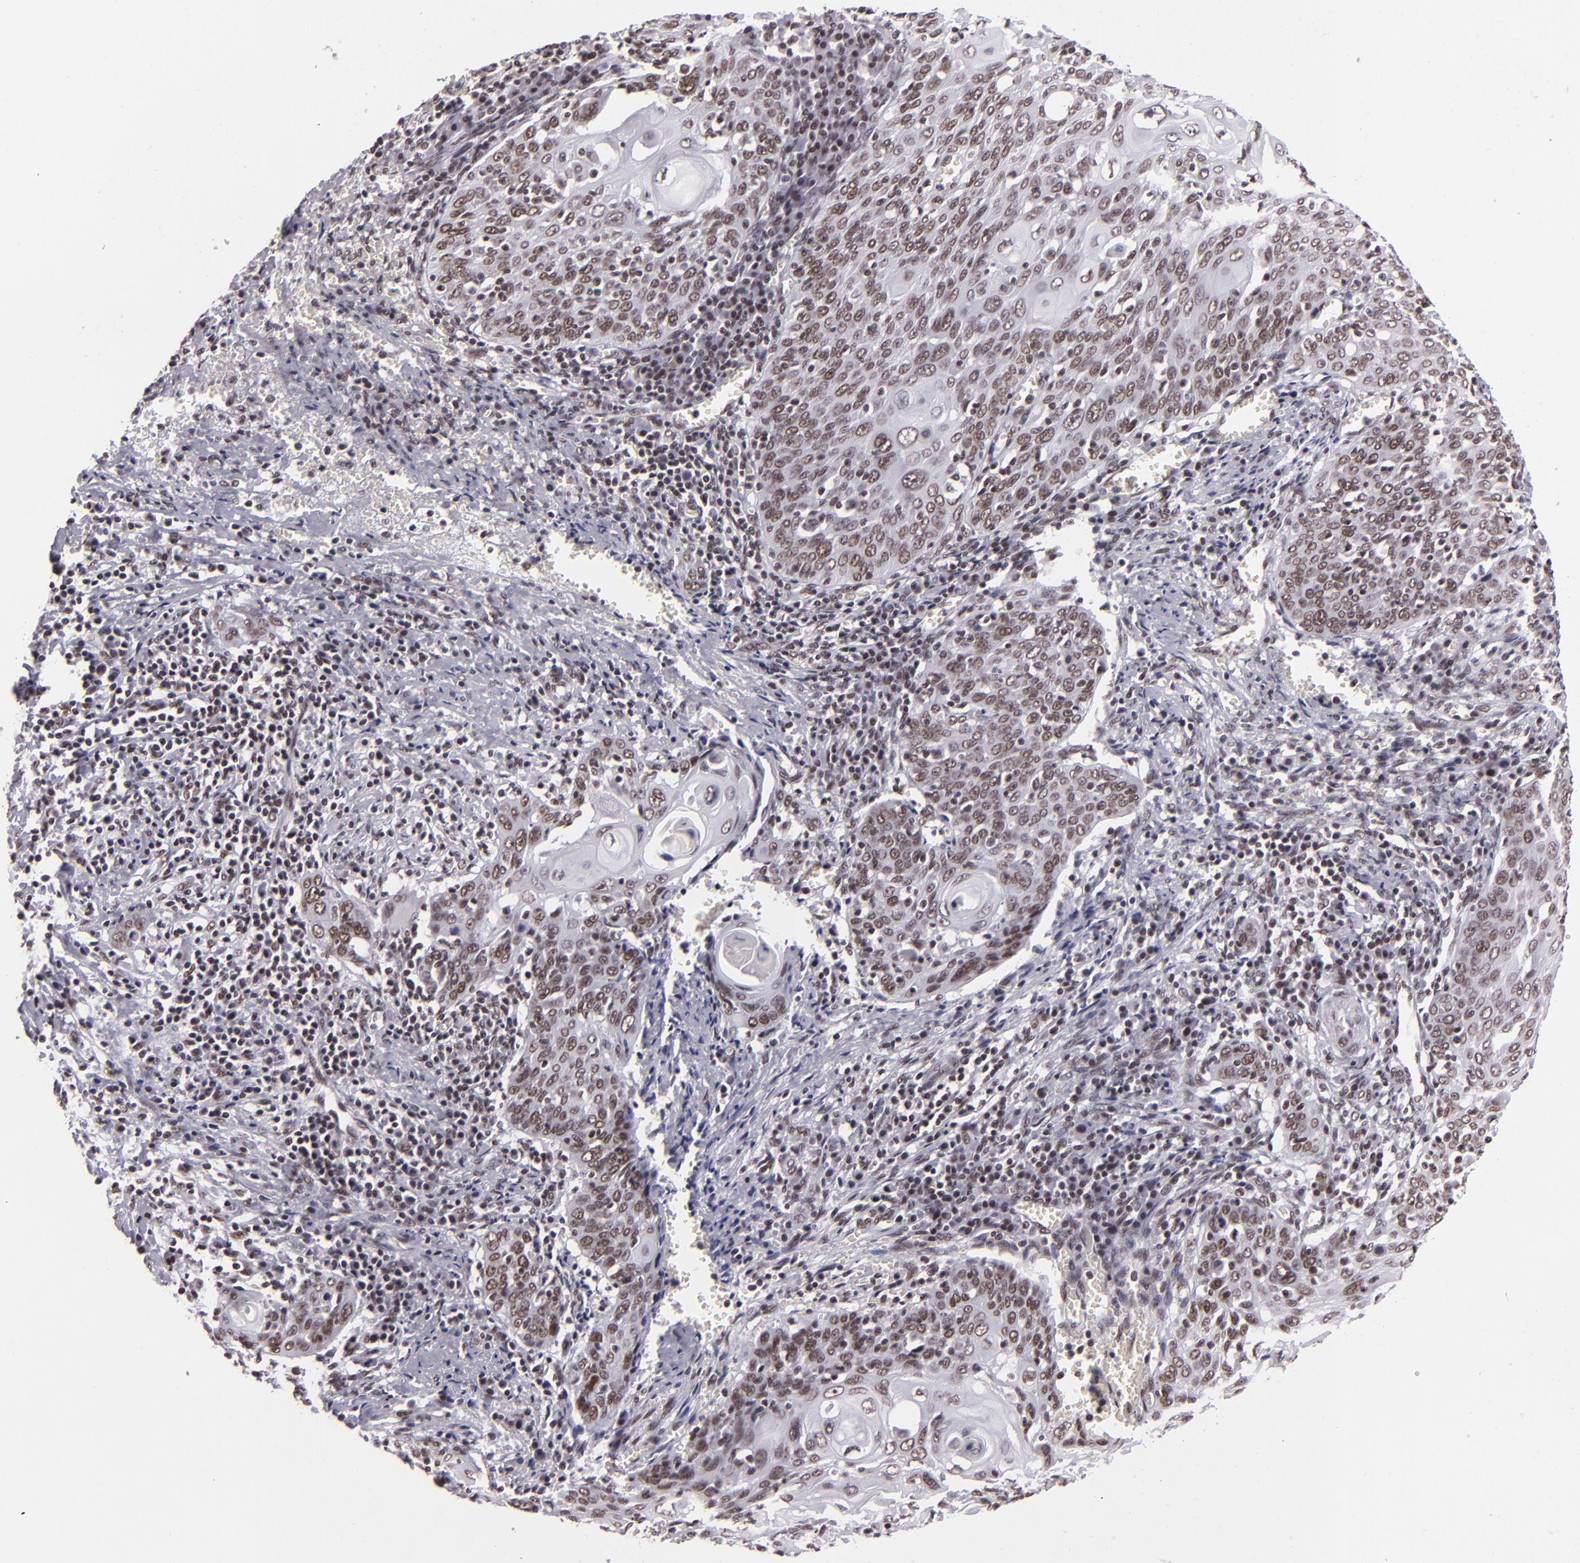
{"staining": {"intensity": "moderate", "quantity": ">75%", "location": "nuclear"}, "tissue": "cervical cancer", "cell_type": "Tumor cells", "image_type": "cancer", "snomed": [{"axis": "morphology", "description": "Squamous cell carcinoma, NOS"}, {"axis": "topography", "description": "Cervix"}], "caption": "A histopathology image of cervical cancer stained for a protein demonstrates moderate nuclear brown staining in tumor cells.", "gene": "BRD8", "patient": {"sex": "female", "age": 54}}